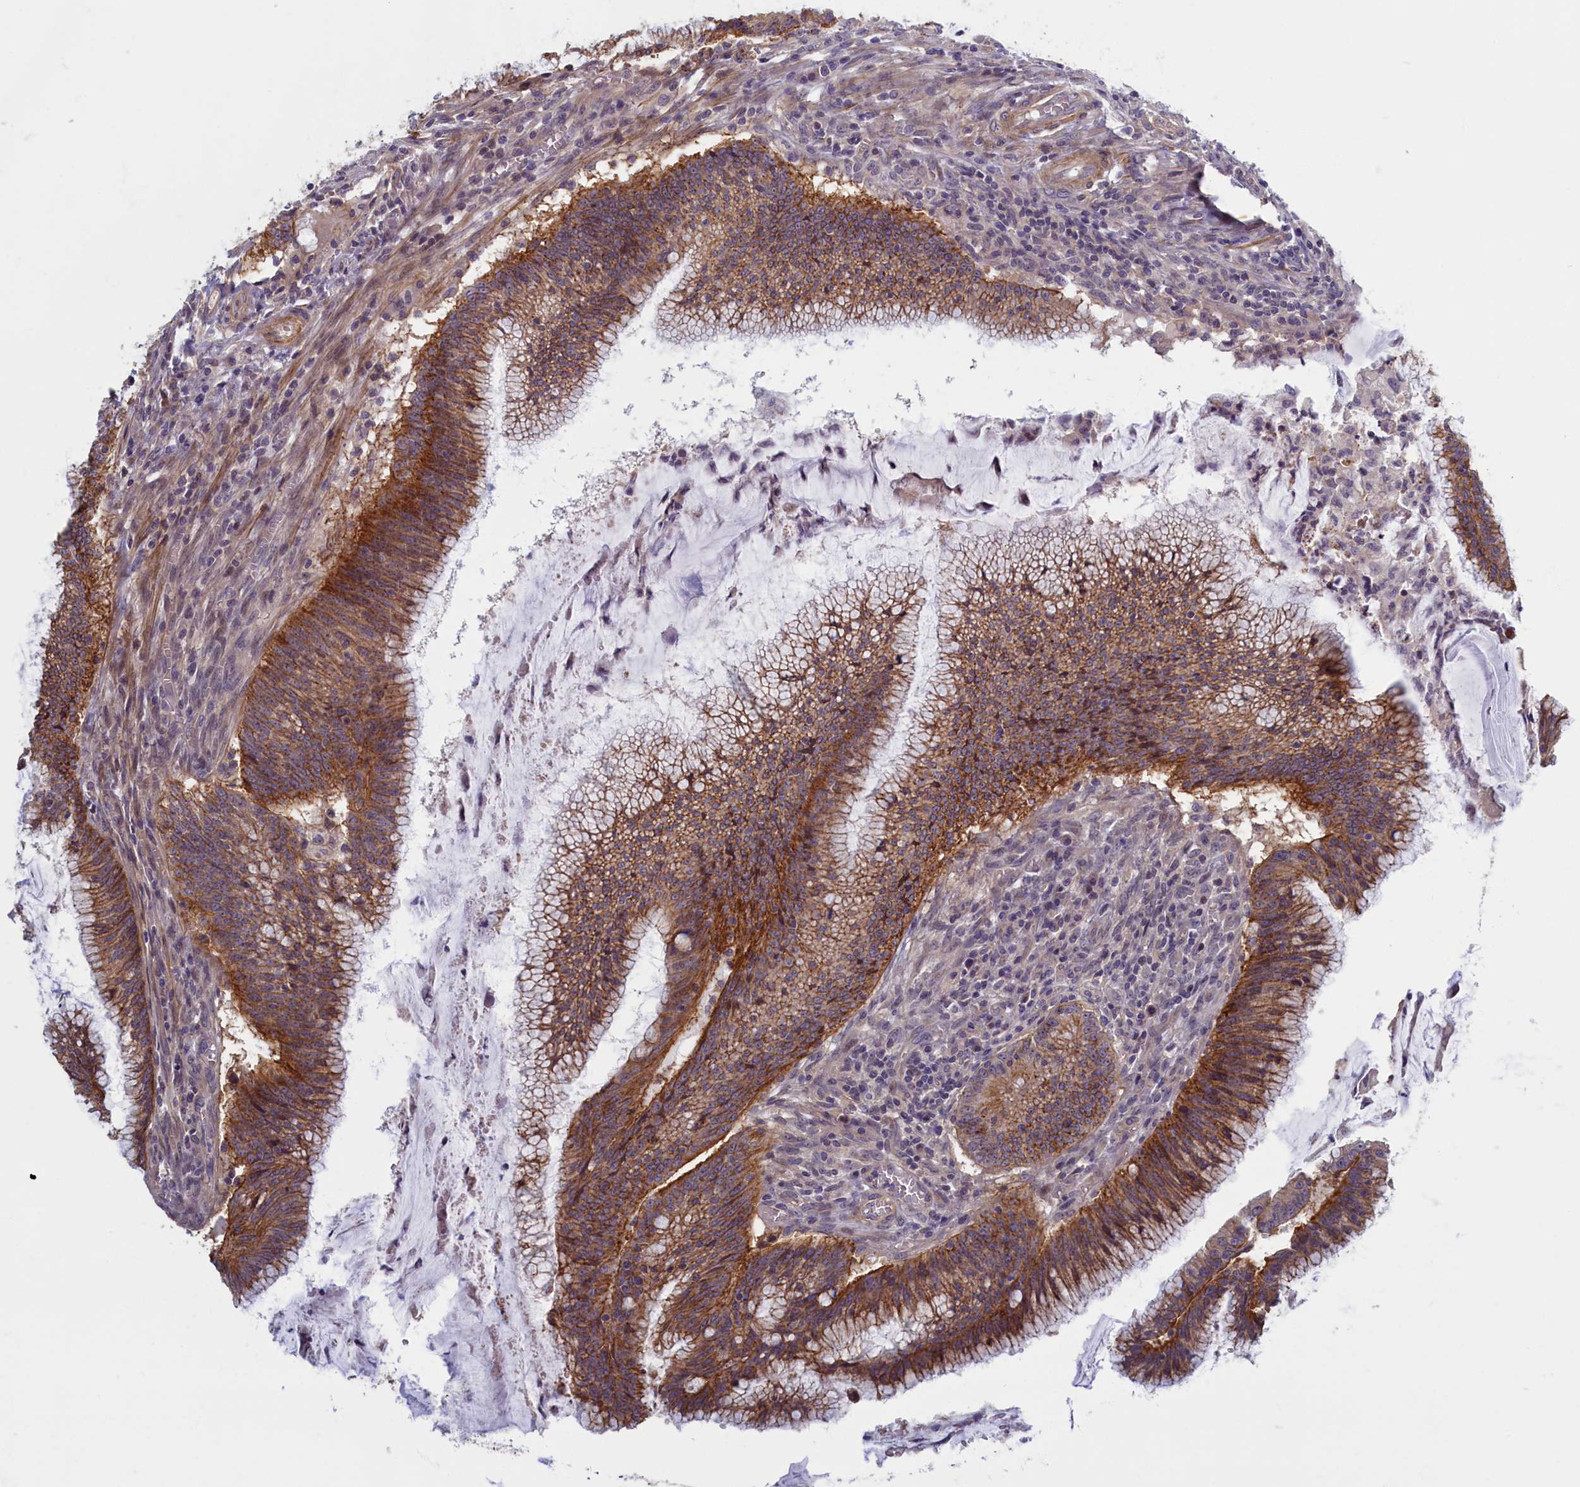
{"staining": {"intensity": "moderate", "quantity": ">75%", "location": "cytoplasmic/membranous"}, "tissue": "colorectal cancer", "cell_type": "Tumor cells", "image_type": "cancer", "snomed": [{"axis": "morphology", "description": "Adenocarcinoma, NOS"}, {"axis": "topography", "description": "Rectum"}], "caption": "Protein positivity by immunohistochemistry reveals moderate cytoplasmic/membranous positivity in about >75% of tumor cells in colorectal adenocarcinoma.", "gene": "TRPM4", "patient": {"sex": "female", "age": 77}}